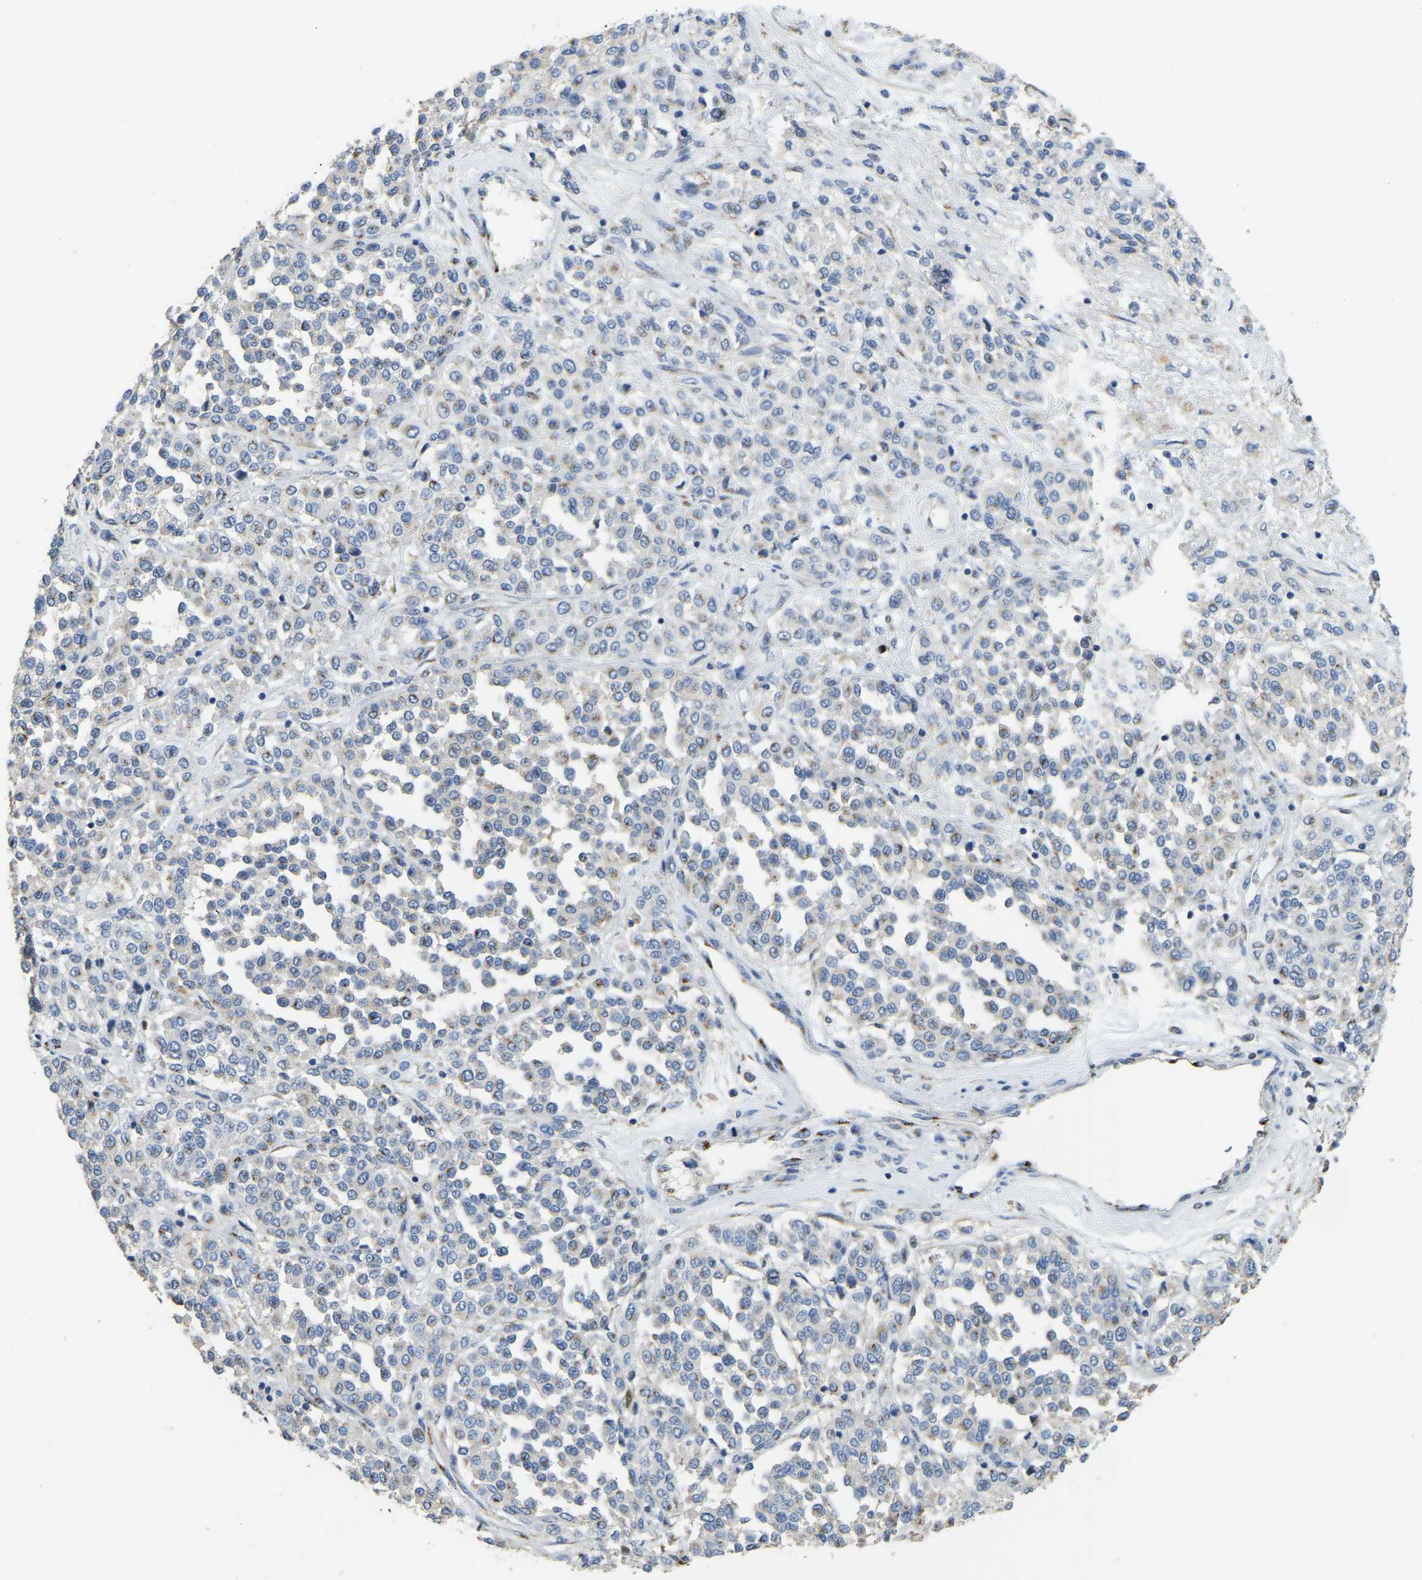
{"staining": {"intensity": "weak", "quantity": "<25%", "location": "cytoplasmic/membranous"}, "tissue": "melanoma", "cell_type": "Tumor cells", "image_type": "cancer", "snomed": [{"axis": "morphology", "description": "Malignant melanoma, Metastatic site"}, {"axis": "topography", "description": "Pancreas"}], "caption": "There is no significant staining in tumor cells of melanoma.", "gene": "FAM174A", "patient": {"sex": "female", "age": 30}}